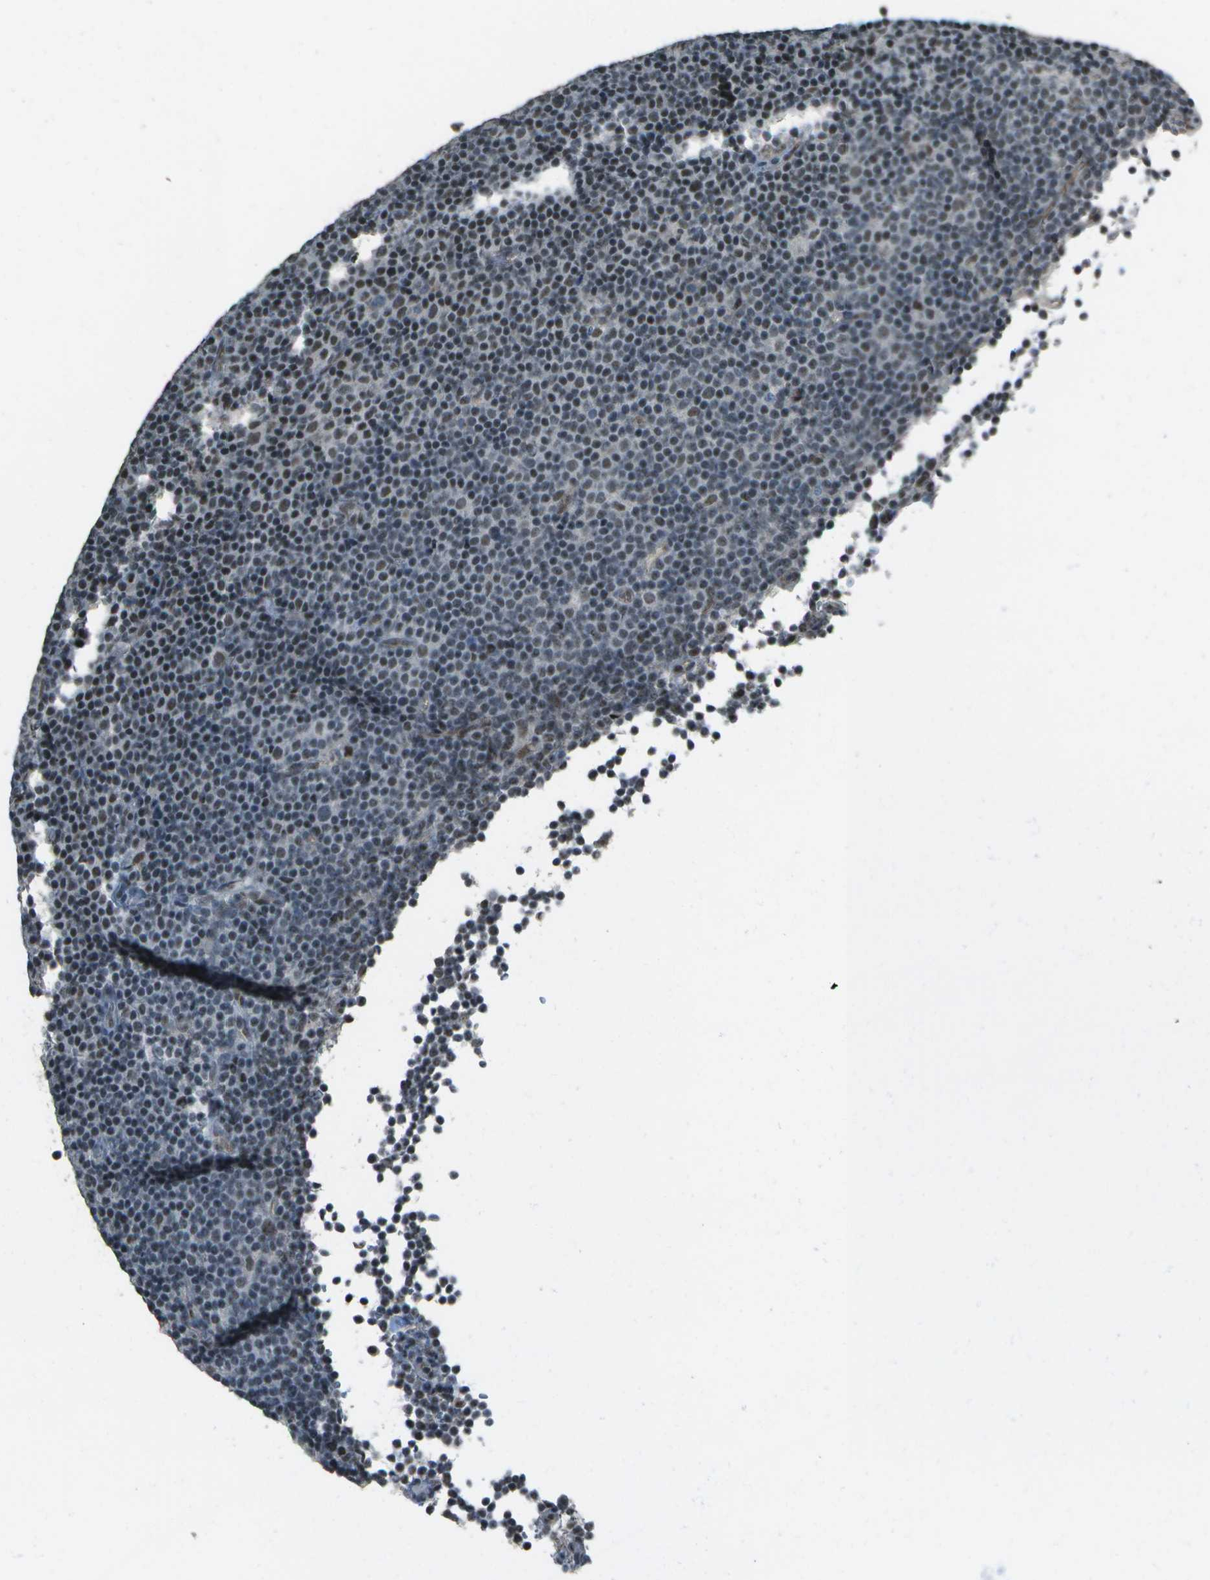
{"staining": {"intensity": "weak", "quantity": ">75%", "location": "nuclear"}, "tissue": "lymphoma", "cell_type": "Tumor cells", "image_type": "cancer", "snomed": [{"axis": "morphology", "description": "Malignant lymphoma, non-Hodgkin's type, Low grade"}, {"axis": "topography", "description": "Lymph node"}], "caption": "Immunohistochemistry (IHC) staining of lymphoma, which exhibits low levels of weak nuclear staining in approximately >75% of tumor cells indicating weak nuclear protein expression. The staining was performed using DAB (brown) for protein detection and nuclei were counterstained in hematoxylin (blue).", "gene": "DEPDC1", "patient": {"sex": "female", "age": 67}}